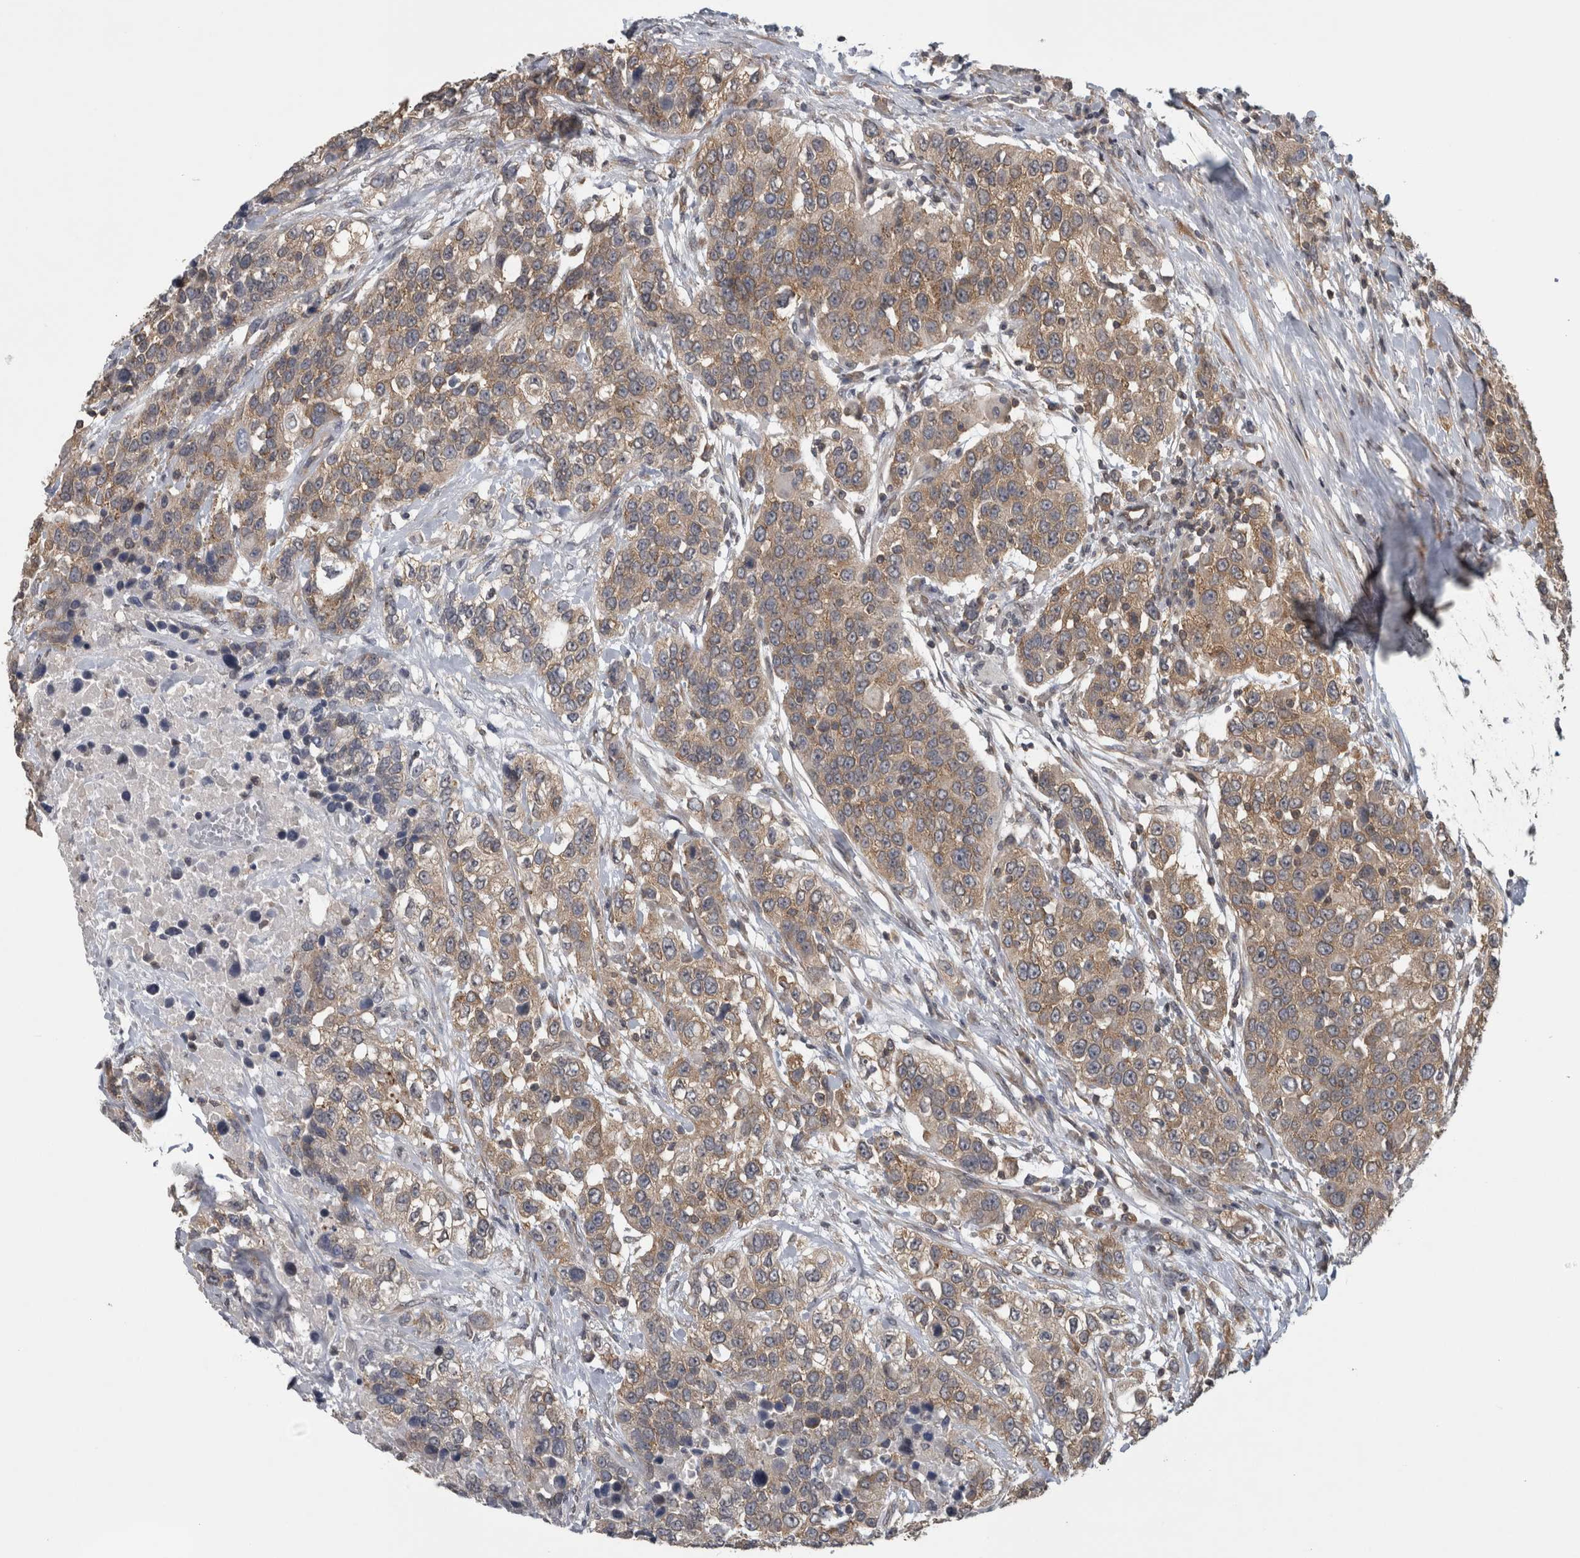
{"staining": {"intensity": "moderate", "quantity": ">75%", "location": "cytoplasmic/membranous"}, "tissue": "urothelial cancer", "cell_type": "Tumor cells", "image_type": "cancer", "snomed": [{"axis": "morphology", "description": "Urothelial carcinoma, High grade"}, {"axis": "topography", "description": "Urinary bladder"}], "caption": "This image reveals IHC staining of human urothelial cancer, with medium moderate cytoplasmic/membranous staining in about >75% of tumor cells.", "gene": "ATXN2", "patient": {"sex": "female", "age": 80}}